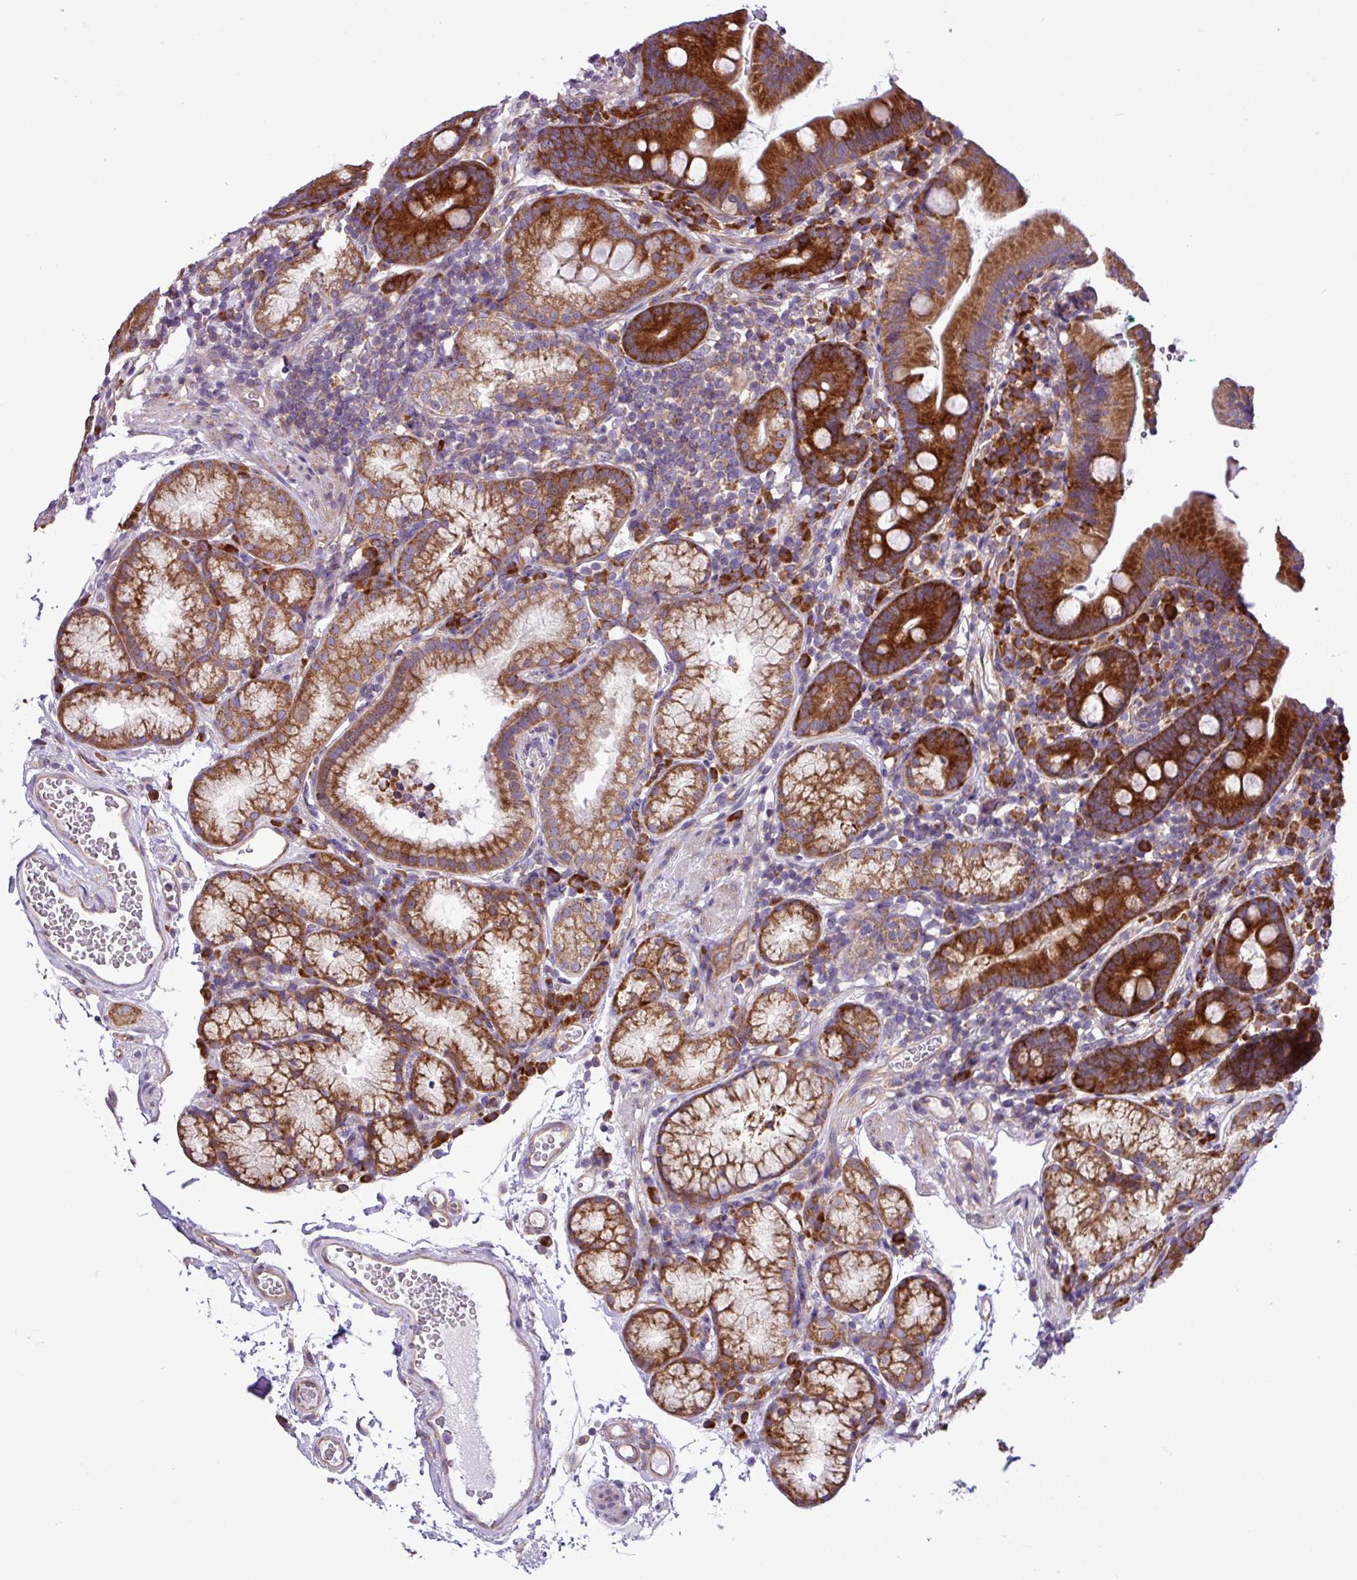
{"staining": {"intensity": "strong", "quantity": ">75%", "location": "cytoplasmic/membranous"}, "tissue": "duodenum", "cell_type": "Glandular cells", "image_type": "normal", "snomed": [{"axis": "morphology", "description": "Normal tissue, NOS"}, {"axis": "topography", "description": "Duodenum"}], "caption": "Immunohistochemistry (IHC) micrograph of normal duodenum: duodenum stained using immunohistochemistry shows high levels of strong protein expression localized specifically in the cytoplasmic/membranous of glandular cells, appearing as a cytoplasmic/membranous brown color.", "gene": "RPL13", "patient": {"sex": "female", "age": 67}}